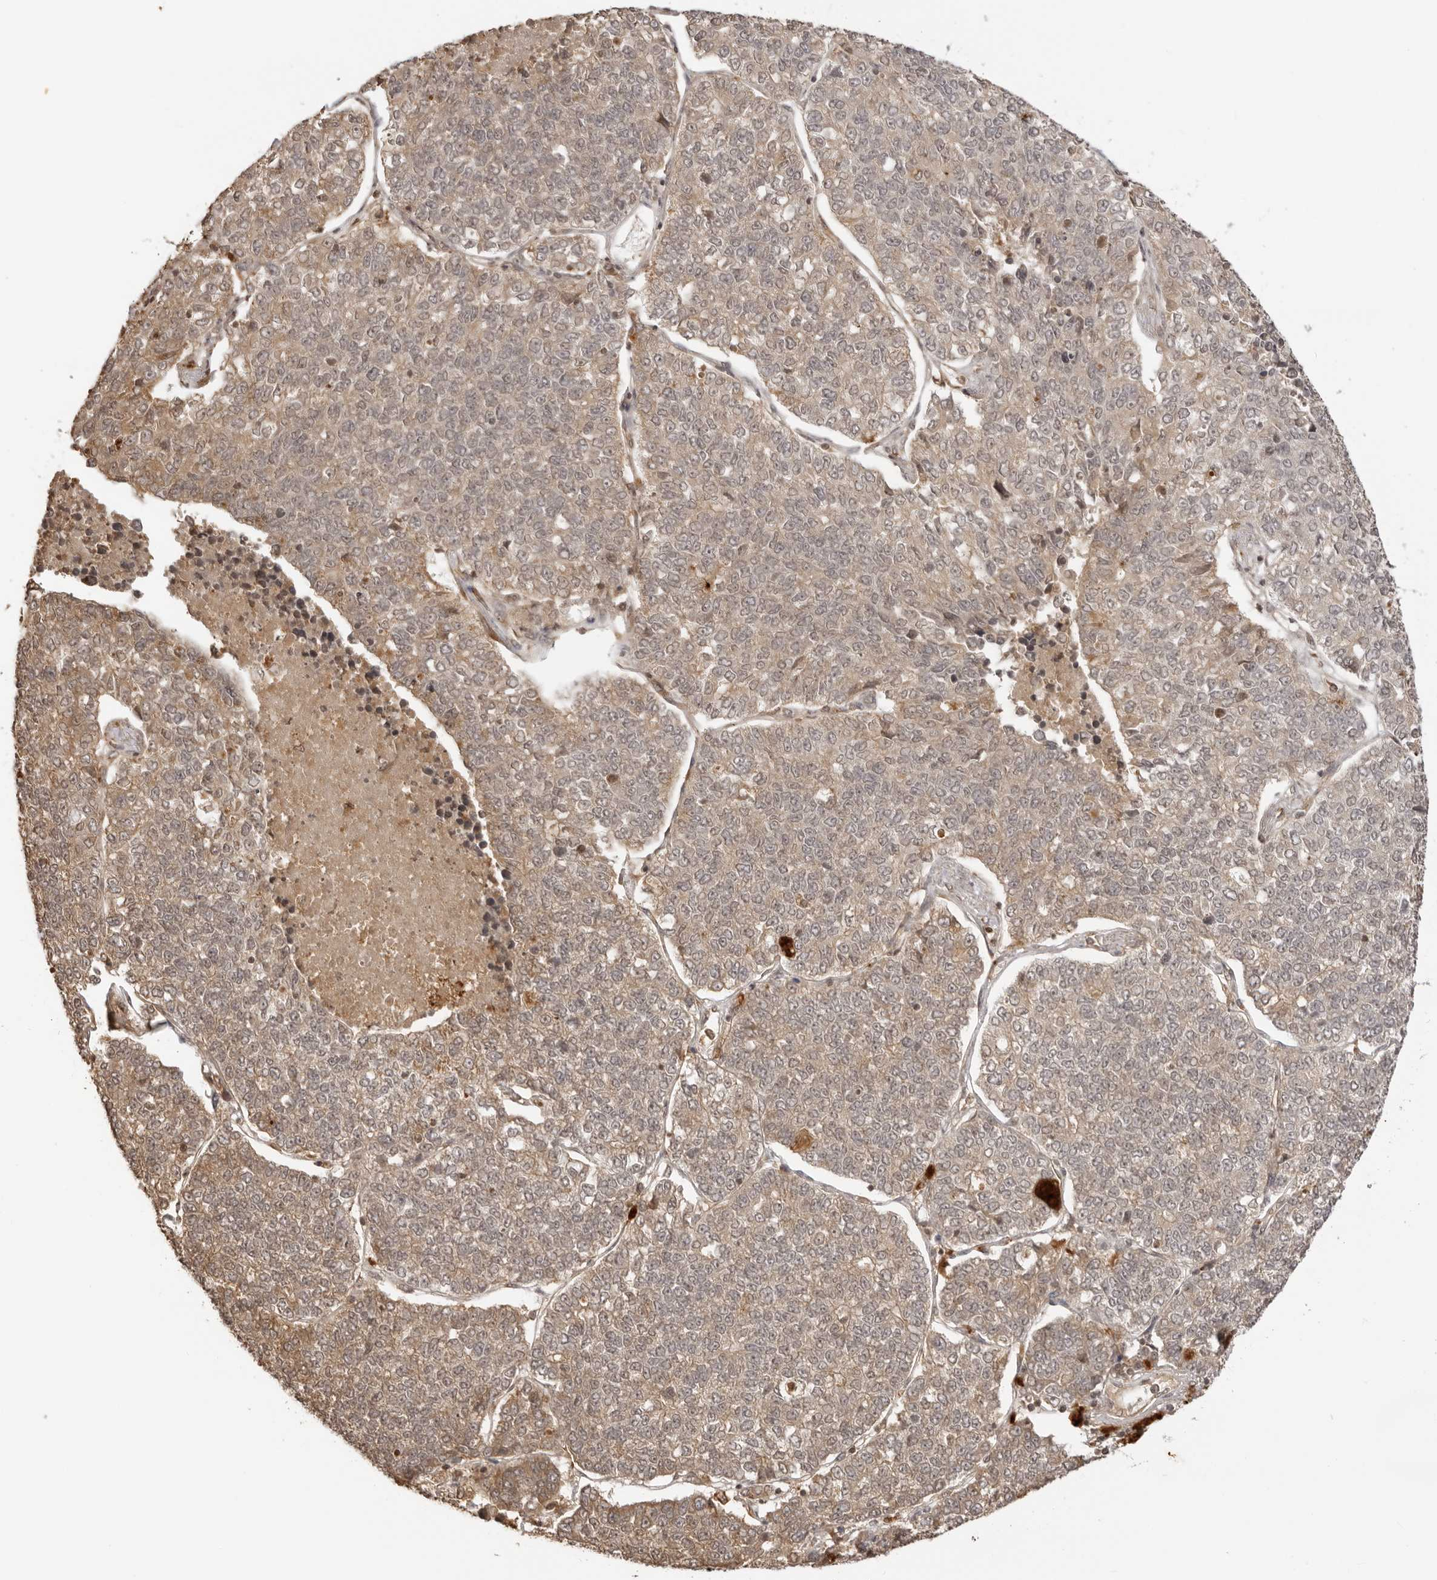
{"staining": {"intensity": "weak", "quantity": ">75%", "location": "cytoplasmic/membranous"}, "tissue": "lung cancer", "cell_type": "Tumor cells", "image_type": "cancer", "snomed": [{"axis": "morphology", "description": "Adenocarcinoma, NOS"}, {"axis": "topography", "description": "Lung"}], "caption": "Lung cancer (adenocarcinoma) stained with immunohistochemistry (IHC) exhibits weak cytoplasmic/membranous expression in about >75% of tumor cells. The protein is stained brown, and the nuclei are stained in blue (DAB (3,3'-diaminobenzidine) IHC with brightfield microscopy, high magnification).", "gene": "IKBKE", "patient": {"sex": "male", "age": 49}}